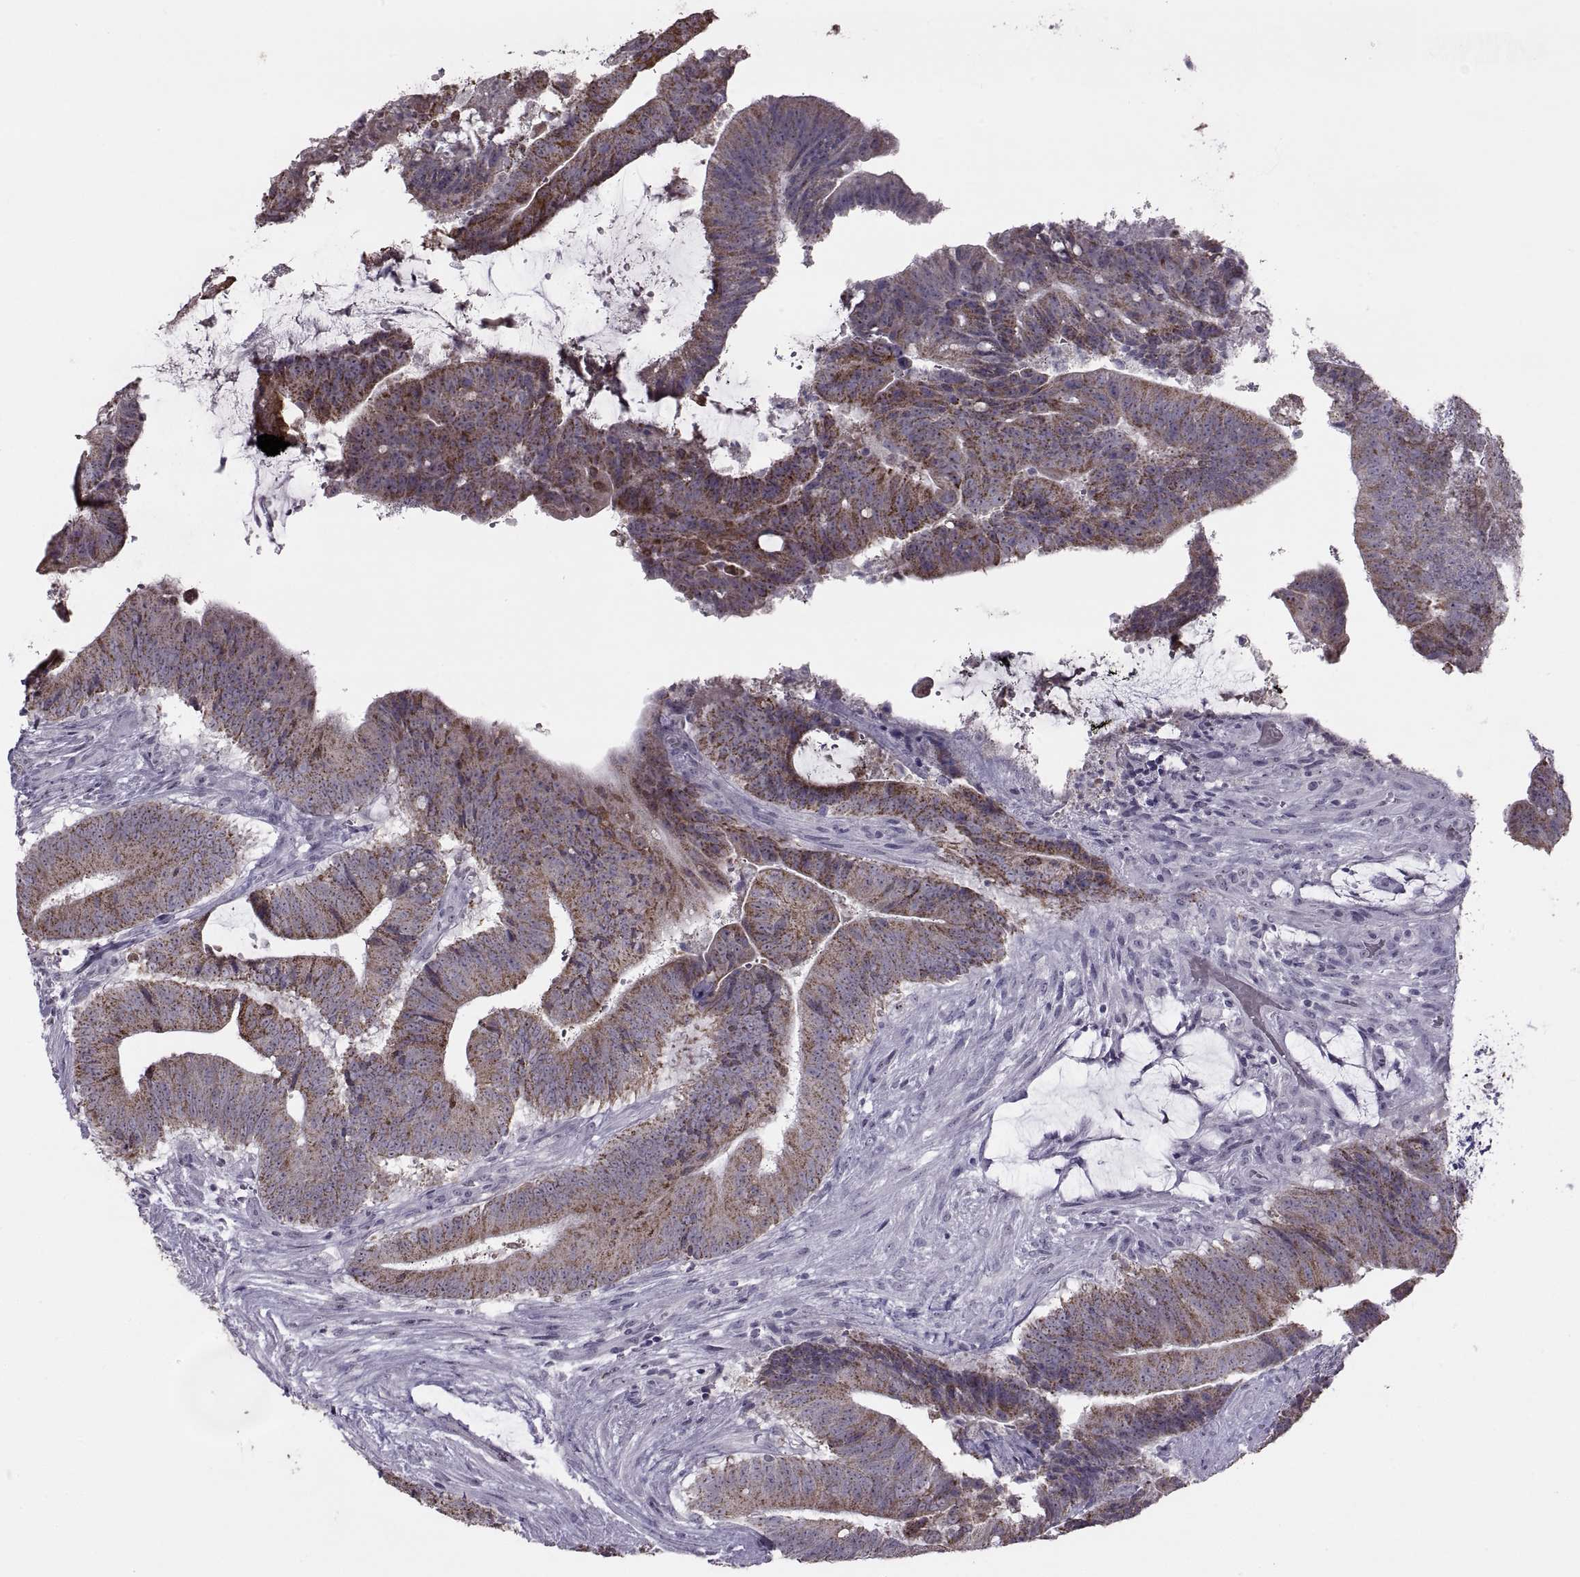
{"staining": {"intensity": "moderate", "quantity": ">75%", "location": "cytoplasmic/membranous"}, "tissue": "colorectal cancer", "cell_type": "Tumor cells", "image_type": "cancer", "snomed": [{"axis": "morphology", "description": "Adenocarcinoma, NOS"}, {"axis": "topography", "description": "Colon"}], "caption": "This histopathology image displays immunohistochemistry staining of colorectal cancer (adenocarcinoma), with medium moderate cytoplasmic/membranous positivity in approximately >75% of tumor cells.", "gene": "ASIC2", "patient": {"sex": "female", "age": 43}}